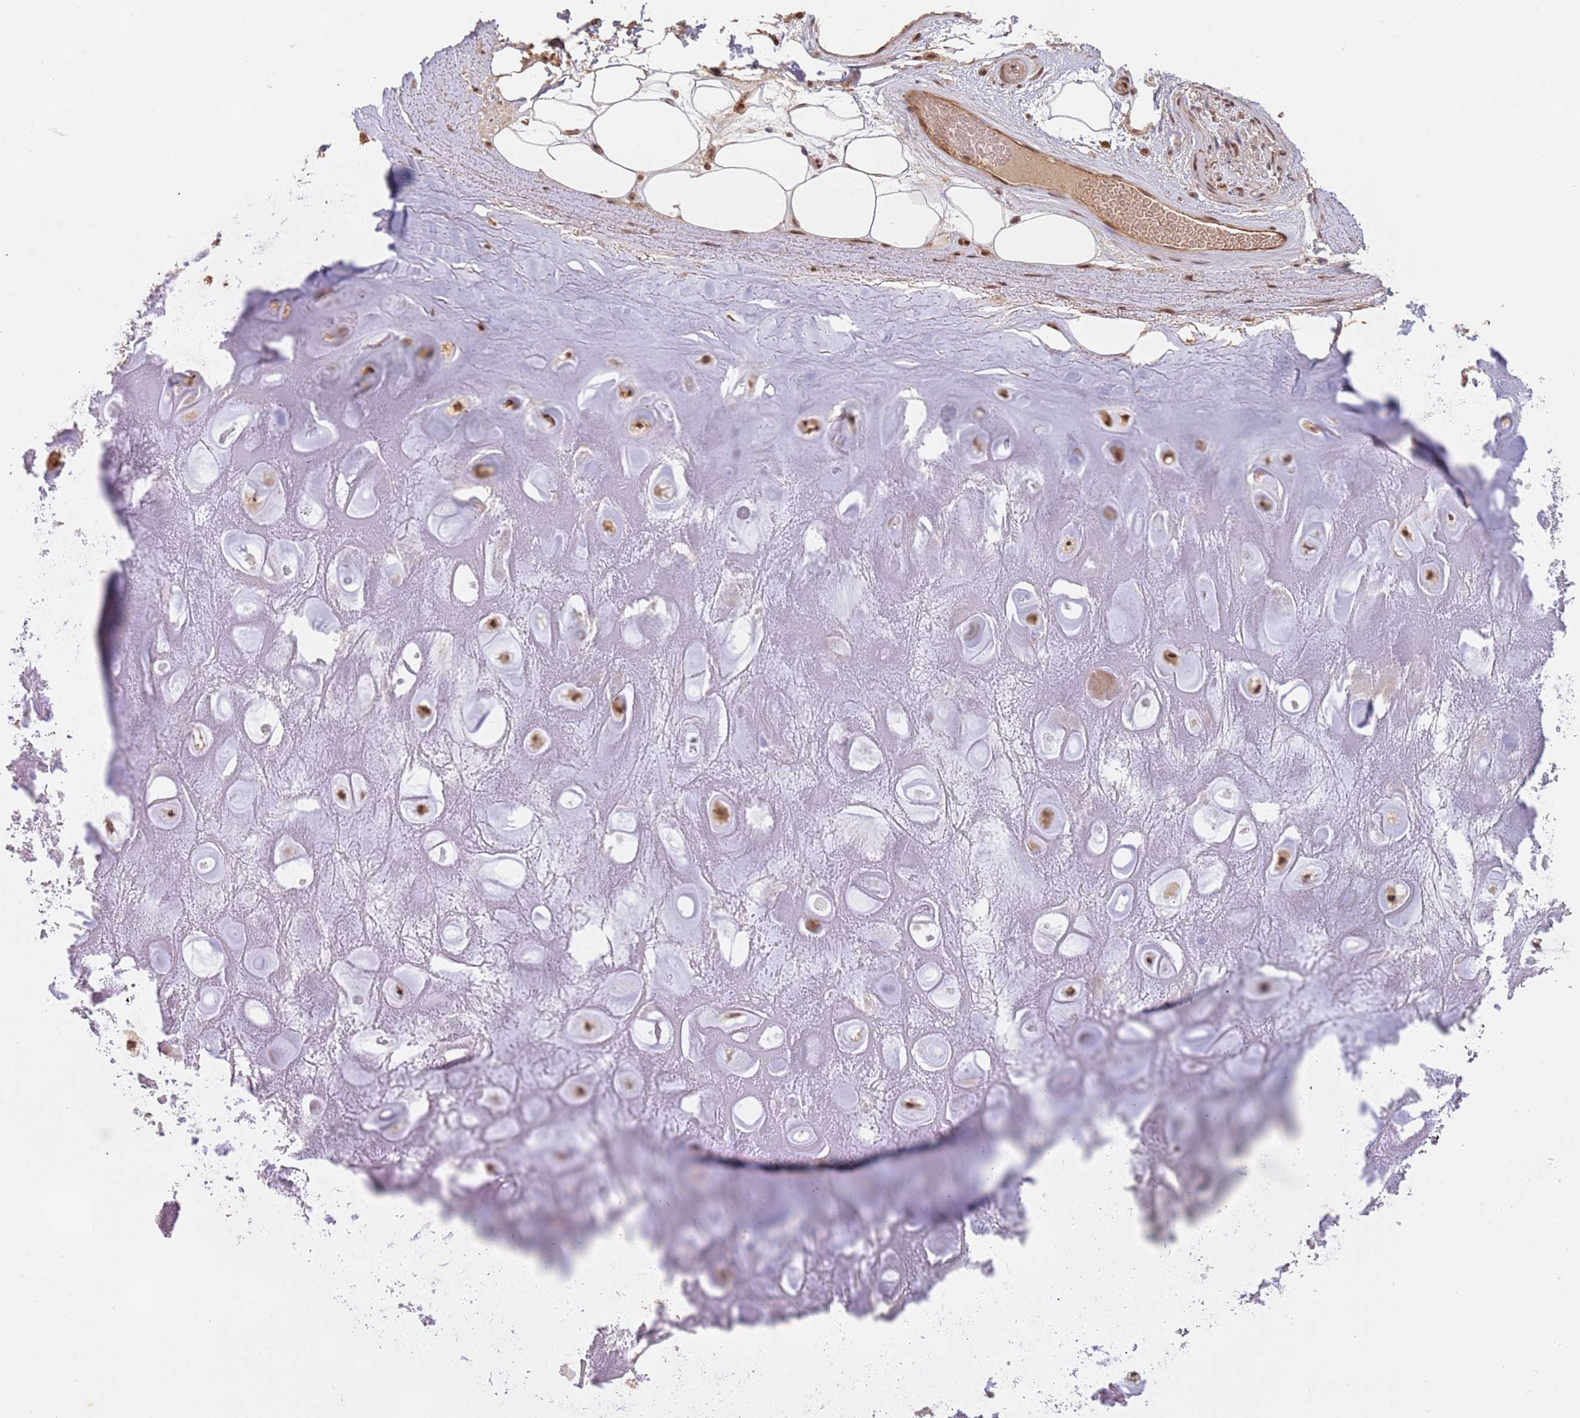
{"staining": {"intensity": "negative", "quantity": "none", "location": "none"}, "tissue": "adipose tissue", "cell_type": "Adipocytes", "image_type": "normal", "snomed": [{"axis": "morphology", "description": "Normal tissue, NOS"}, {"axis": "topography", "description": "Cartilage tissue"}], "caption": "Immunohistochemical staining of unremarkable human adipose tissue demonstrates no significant staining in adipocytes. Brightfield microscopy of immunohistochemistry stained with DAB (3,3'-diaminobenzidine) (brown) and hematoxylin (blue), captured at high magnification.", "gene": "RFXANK", "patient": {"sex": "male", "age": 81}}